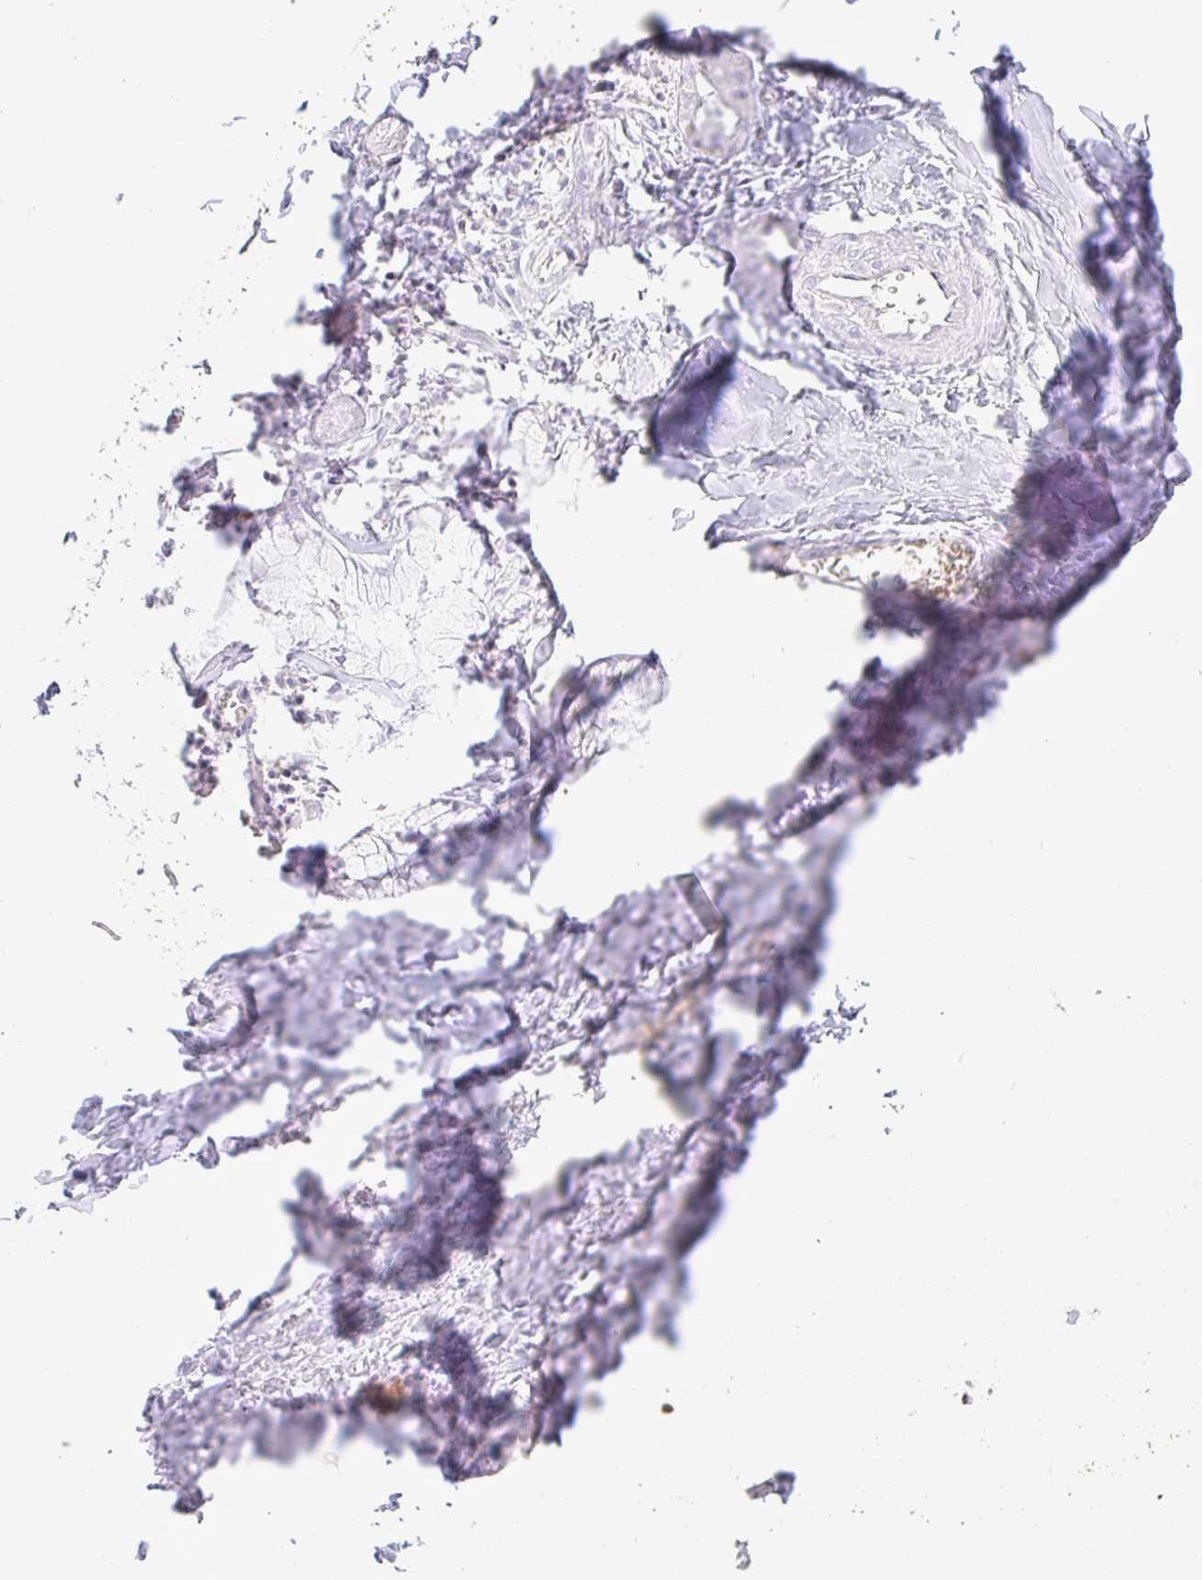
{"staining": {"intensity": "negative", "quantity": "none", "location": "none"}, "tissue": "soft tissue", "cell_type": "Chondrocytes", "image_type": "normal", "snomed": [{"axis": "morphology", "description": "Normal tissue, NOS"}, {"axis": "topography", "description": "Cartilage tissue"}], "caption": "High magnification brightfield microscopy of normal soft tissue stained with DAB (3,3'-diaminobenzidine) (brown) and counterstained with hematoxylin (blue): chondrocytes show no significant expression. (DAB IHC visualized using brightfield microscopy, high magnification).", "gene": "C1QTNF9B", "patient": {"sex": "male", "age": 57}}